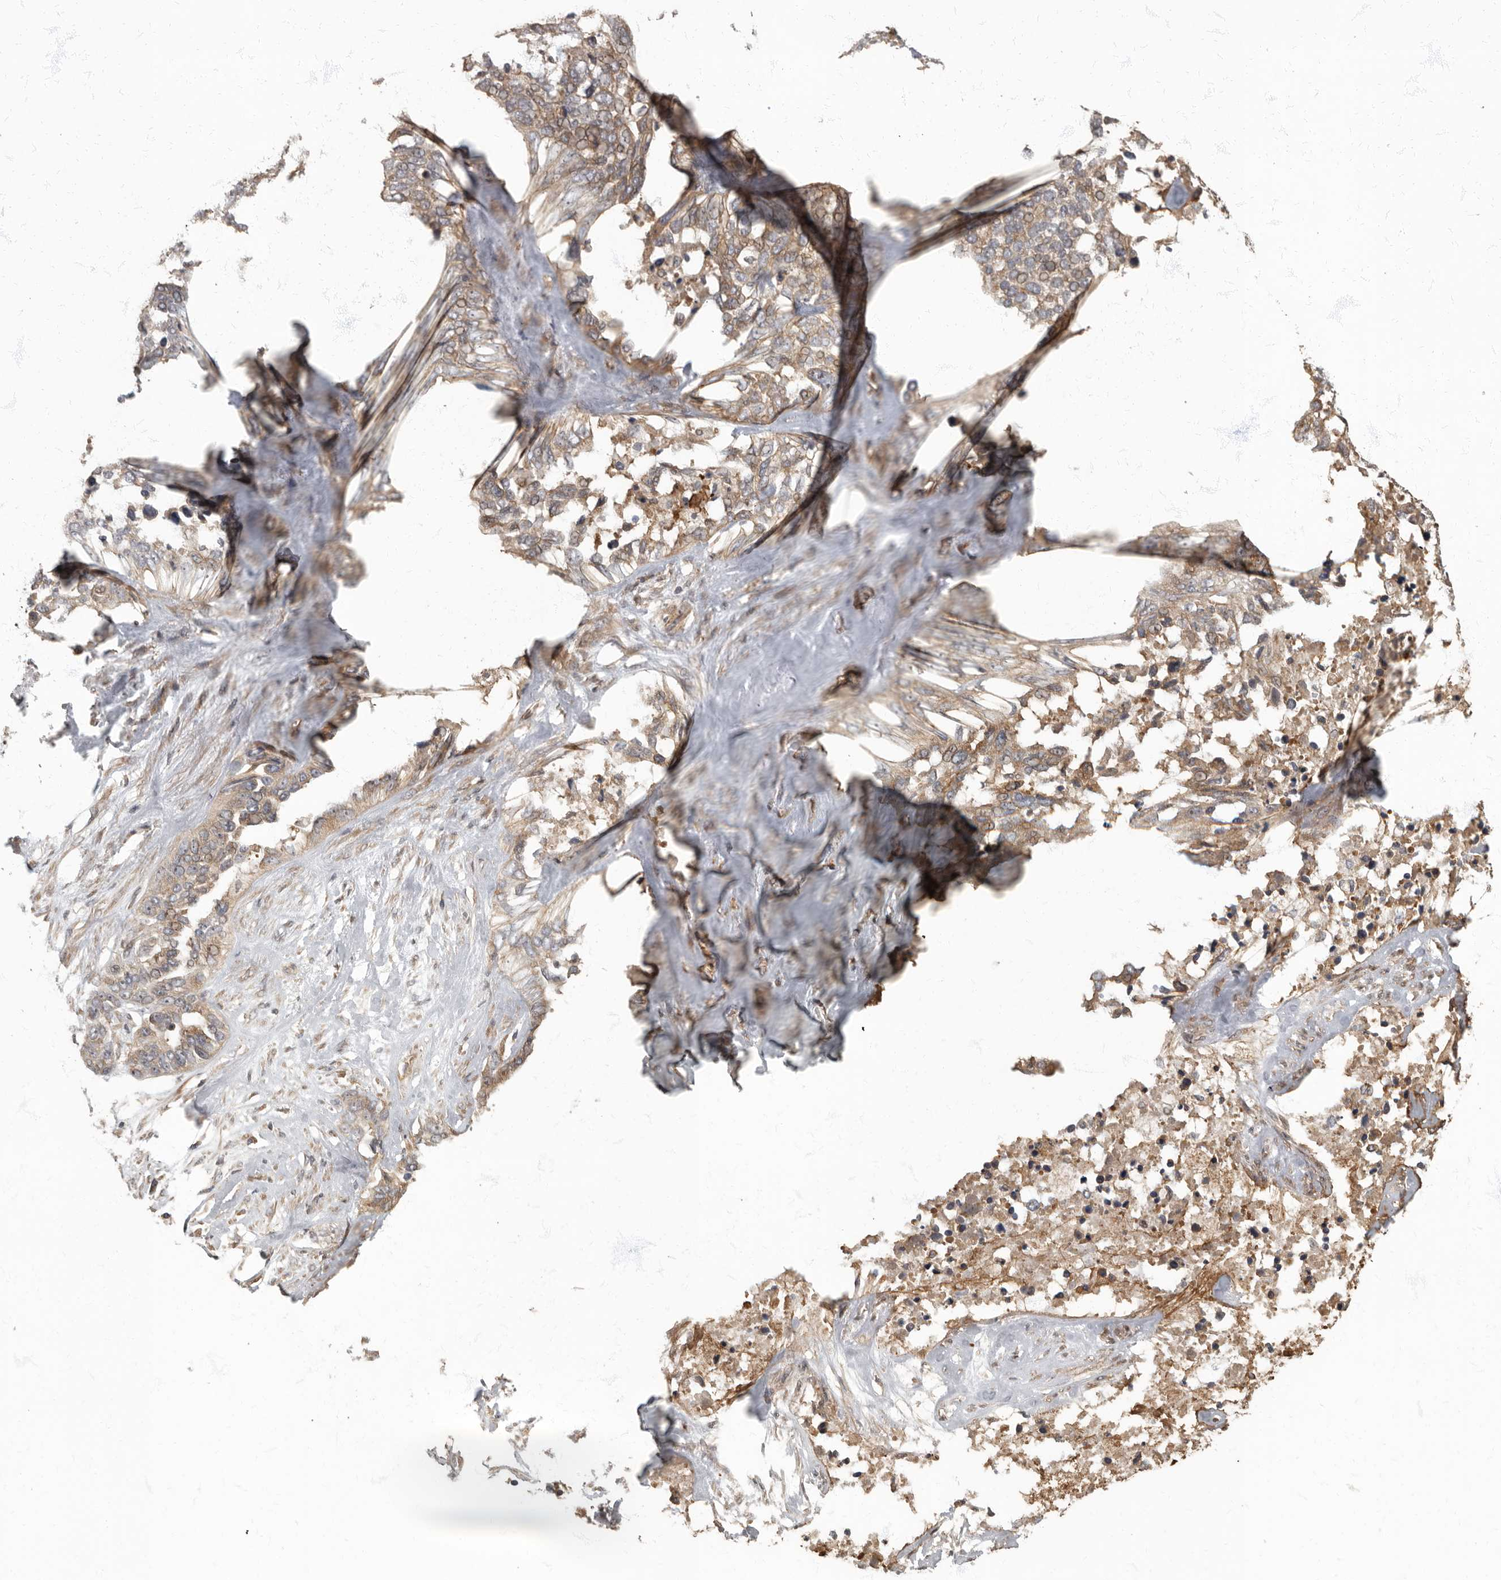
{"staining": {"intensity": "weak", "quantity": ">75%", "location": "cytoplasmic/membranous"}, "tissue": "ovarian cancer", "cell_type": "Tumor cells", "image_type": "cancer", "snomed": [{"axis": "morphology", "description": "Cystadenocarcinoma, serous, NOS"}, {"axis": "topography", "description": "Ovary"}], "caption": "Immunohistochemistry image of human serous cystadenocarcinoma (ovarian) stained for a protein (brown), which reveals low levels of weak cytoplasmic/membranous staining in about >75% of tumor cells.", "gene": "DAAM1", "patient": {"sex": "female", "age": 44}}